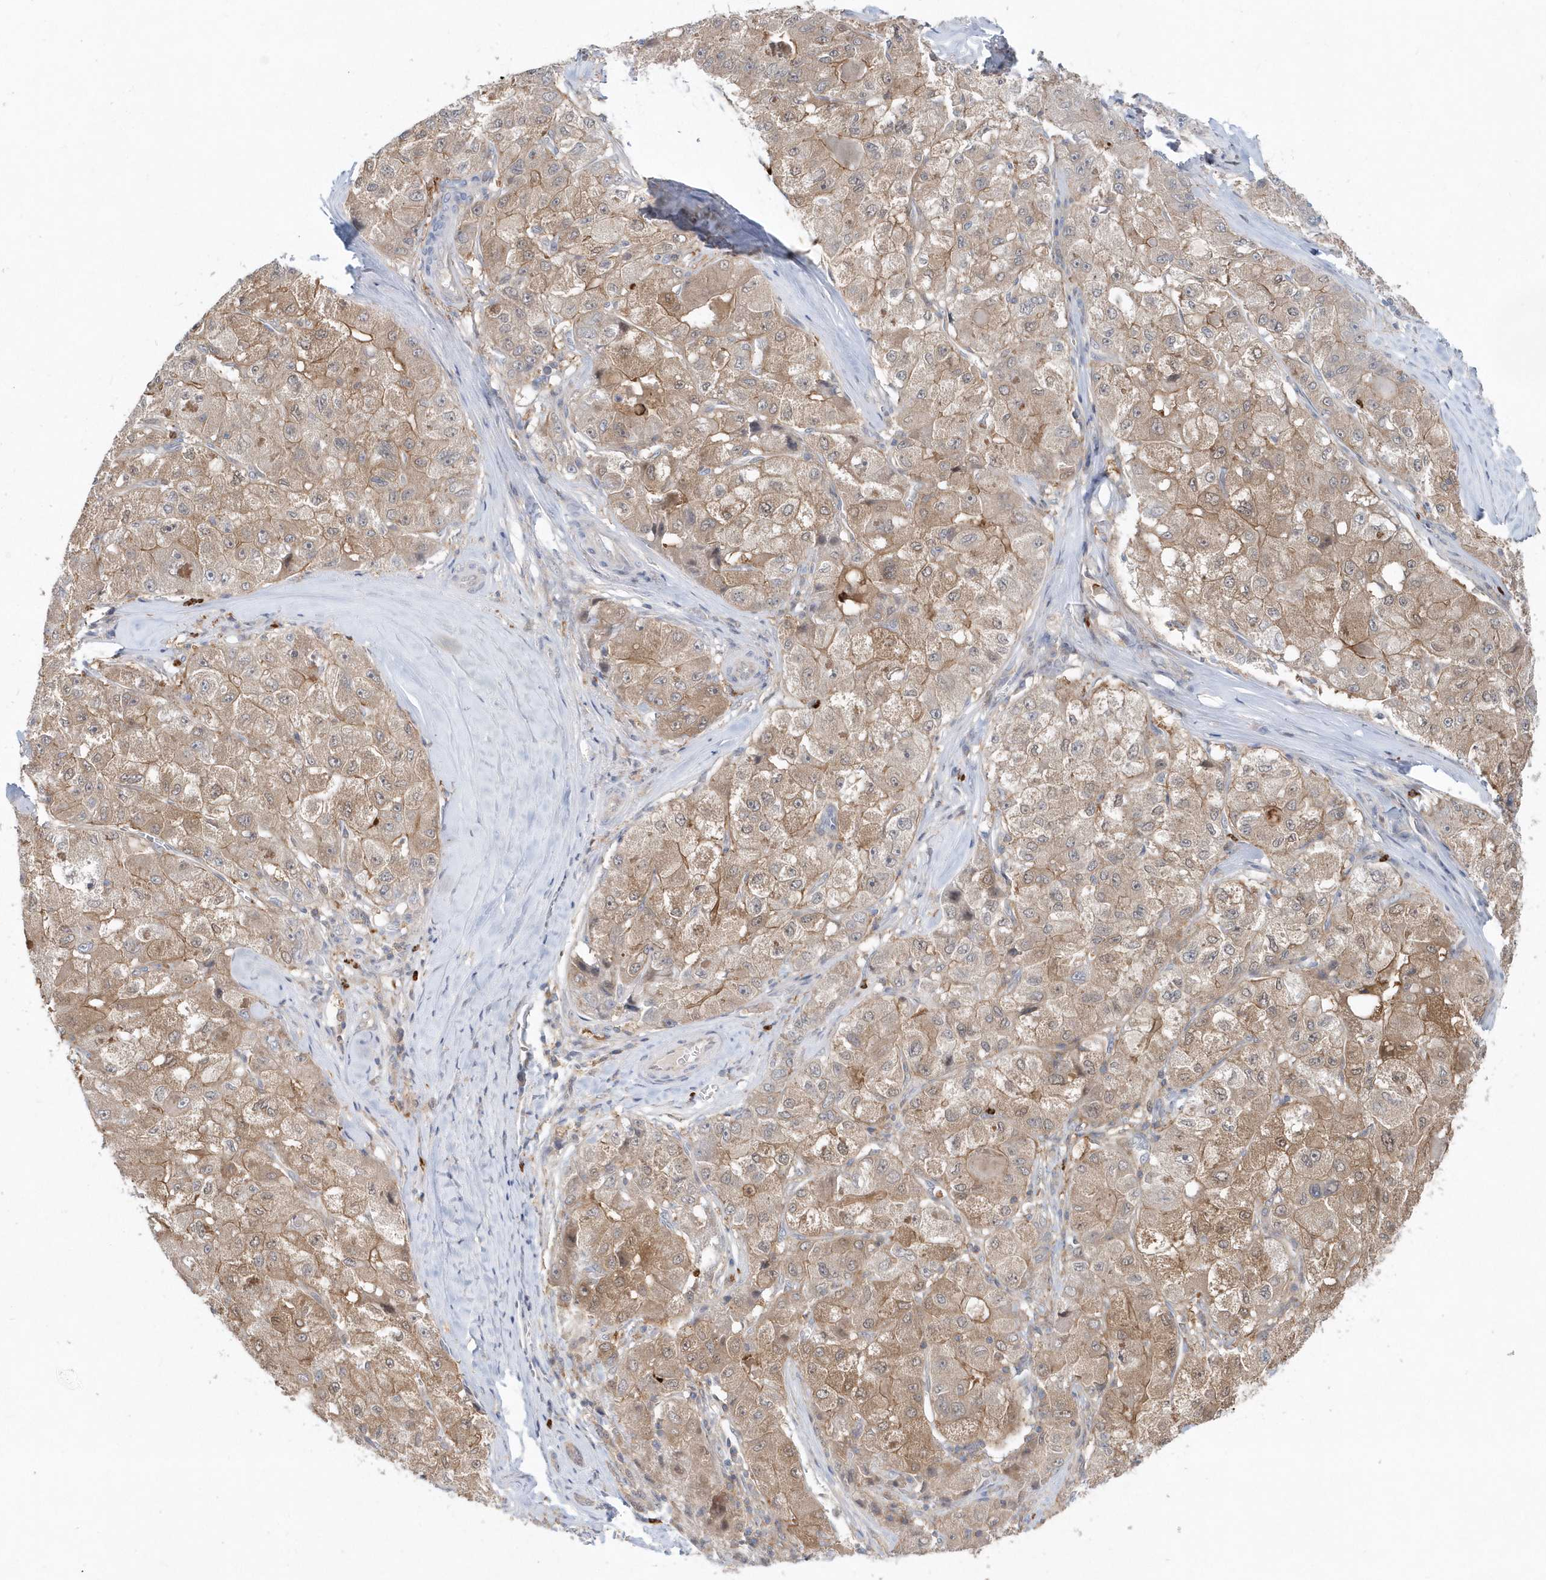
{"staining": {"intensity": "weak", "quantity": ">75%", "location": "cytoplasmic/membranous"}, "tissue": "liver cancer", "cell_type": "Tumor cells", "image_type": "cancer", "snomed": [{"axis": "morphology", "description": "Carcinoma, Hepatocellular, NOS"}, {"axis": "topography", "description": "Liver"}], "caption": "Brown immunohistochemical staining in human liver cancer displays weak cytoplasmic/membranous positivity in approximately >75% of tumor cells.", "gene": "RNF7", "patient": {"sex": "male", "age": 80}}